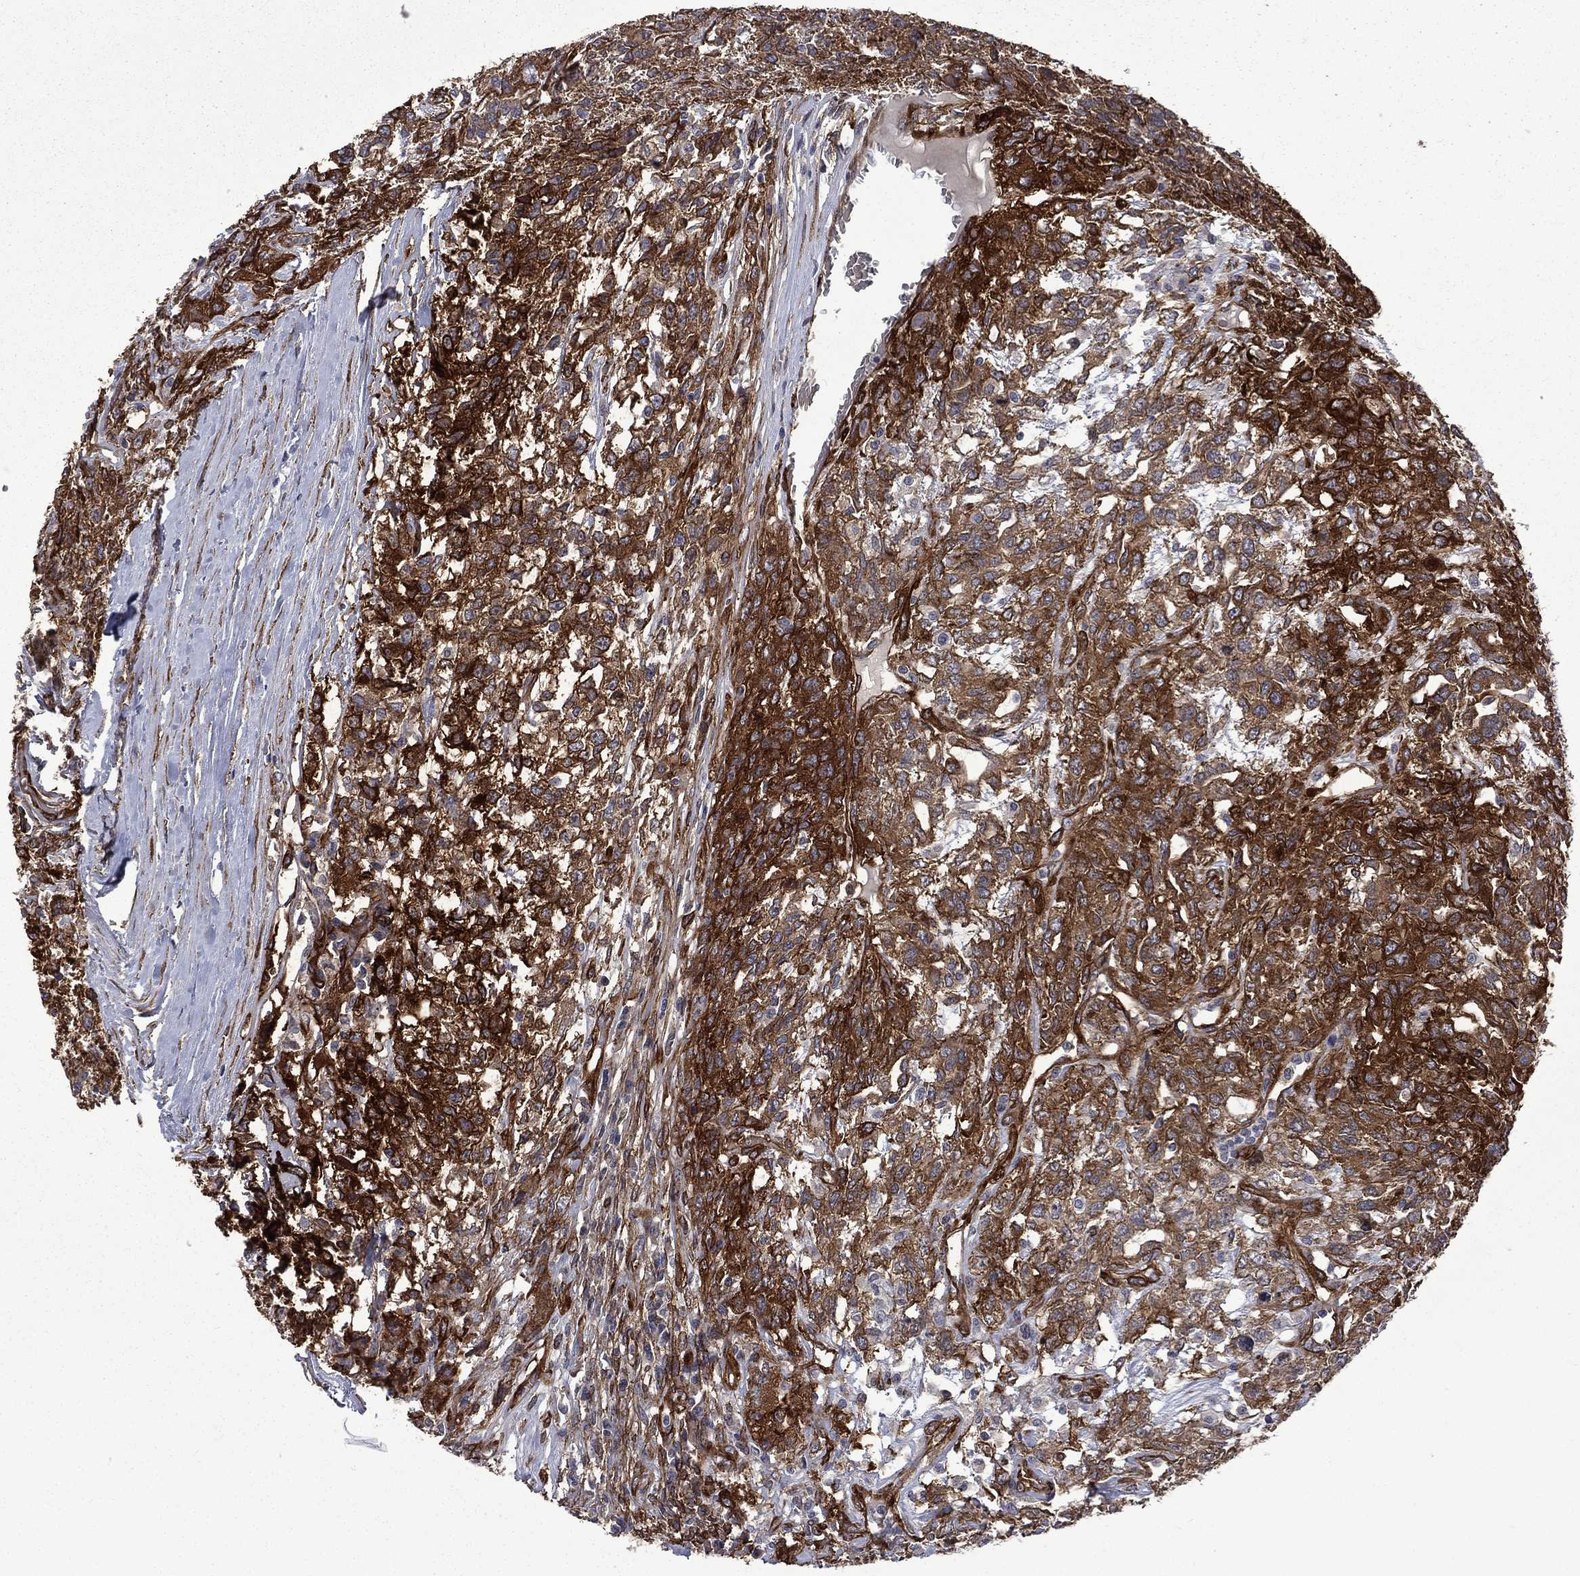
{"staining": {"intensity": "strong", "quantity": ">75%", "location": "cytoplasmic/membranous"}, "tissue": "testis cancer", "cell_type": "Tumor cells", "image_type": "cancer", "snomed": [{"axis": "morphology", "description": "Seminoma, NOS"}, {"axis": "topography", "description": "Testis"}], "caption": "IHC photomicrograph of neoplastic tissue: human testis seminoma stained using immunohistochemistry shows high levels of strong protein expression localized specifically in the cytoplasmic/membranous of tumor cells, appearing as a cytoplasmic/membranous brown color.", "gene": "PPFIBP1", "patient": {"sex": "male", "age": 52}}